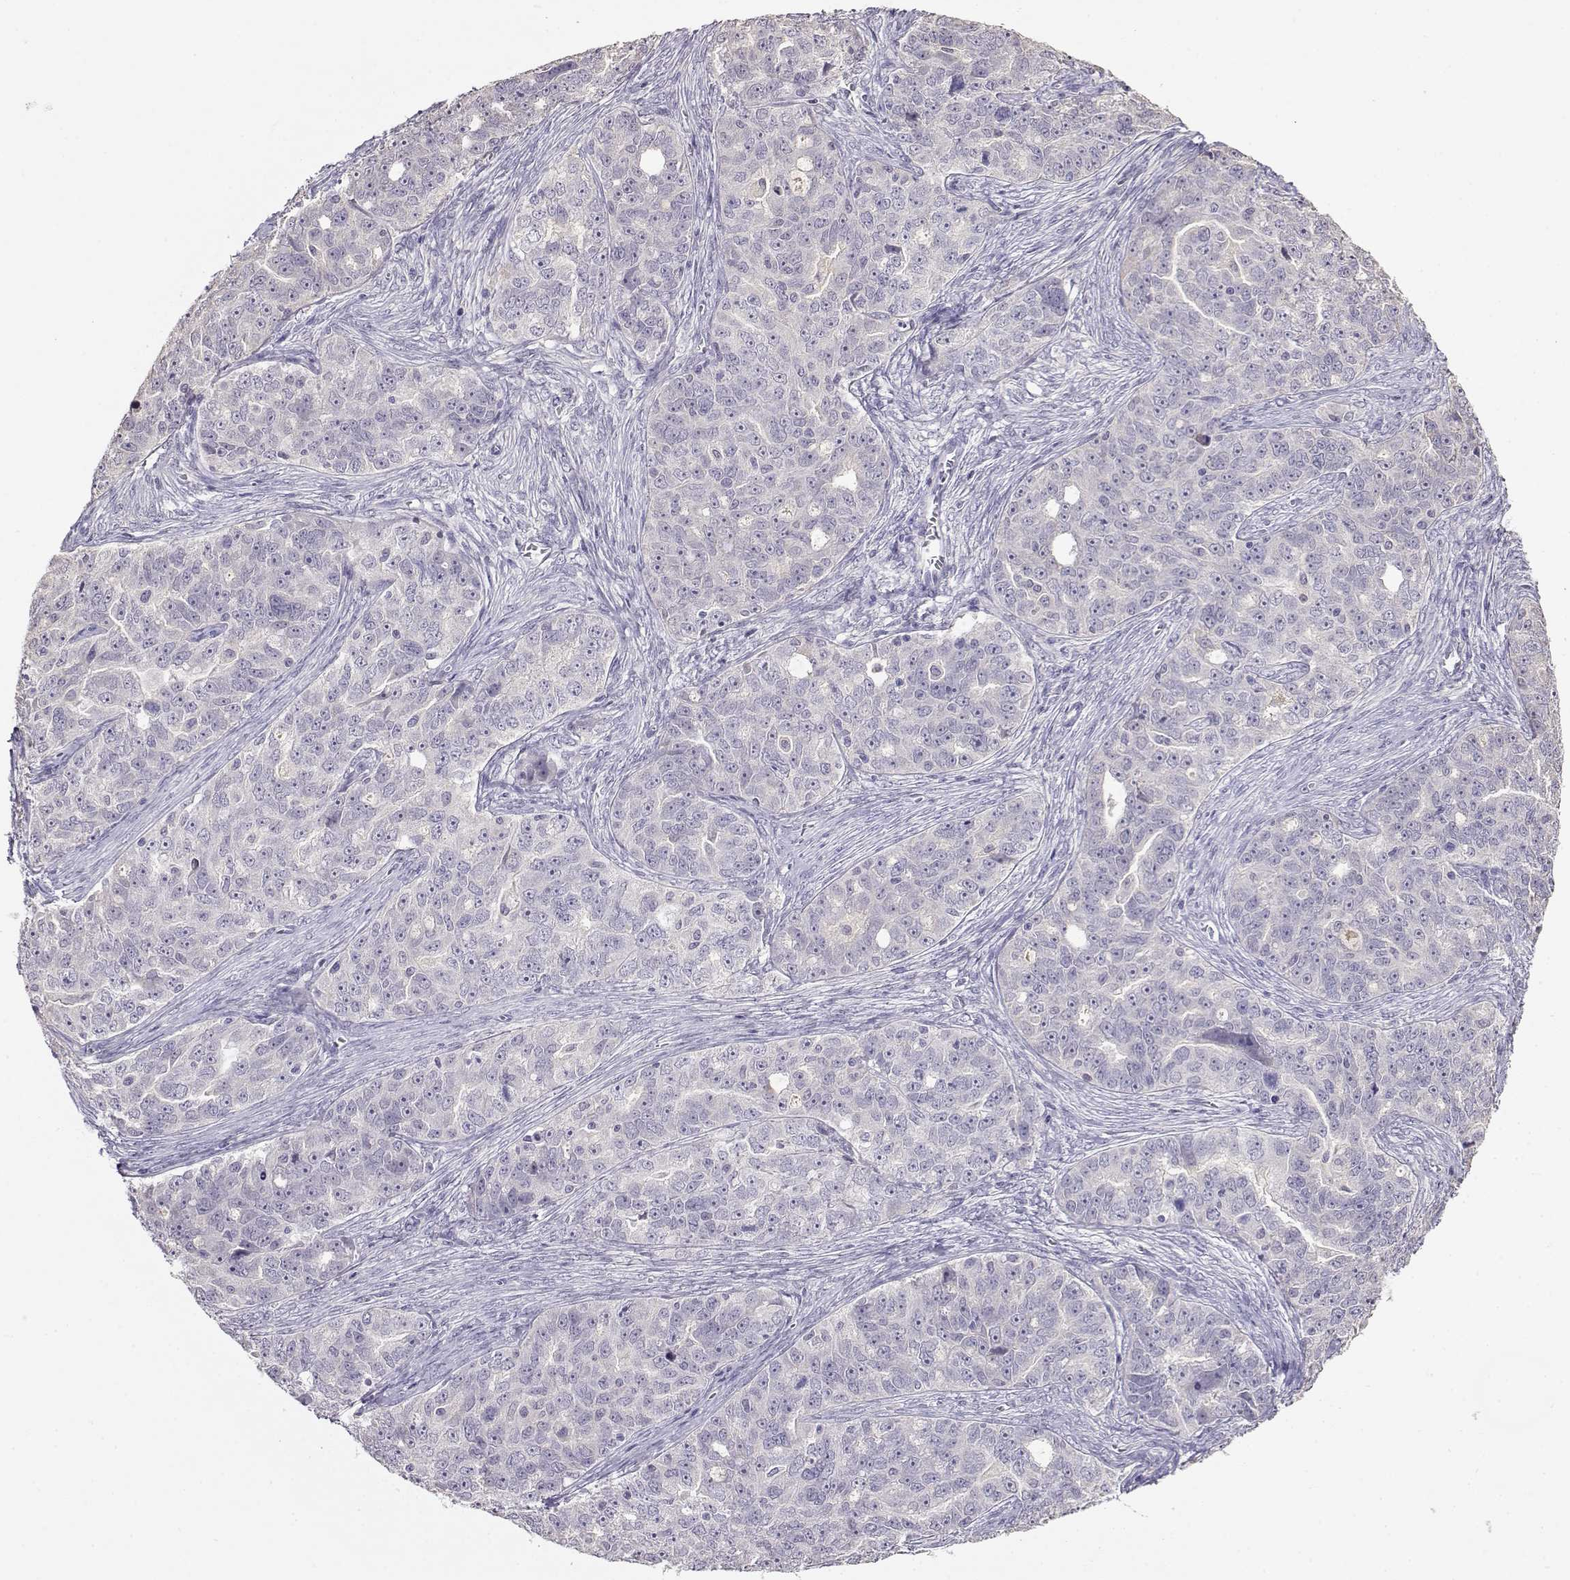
{"staining": {"intensity": "negative", "quantity": "none", "location": "none"}, "tissue": "ovarian cancer", "cell_type": "Tumor cells", "image_type": "cancer", "snomed": [{"axis": "morphology", "description": "Cystadenocarcinoma, serous, NOS"}, {"axis": "topography", "description": "Ovary"}], "caption": "IHC of serous cystadenocarcinoma (ovarian) exhibits no staining in tumor cells.", "gene": "TACR1", "patient": {"sex": "female", "age": 51}}